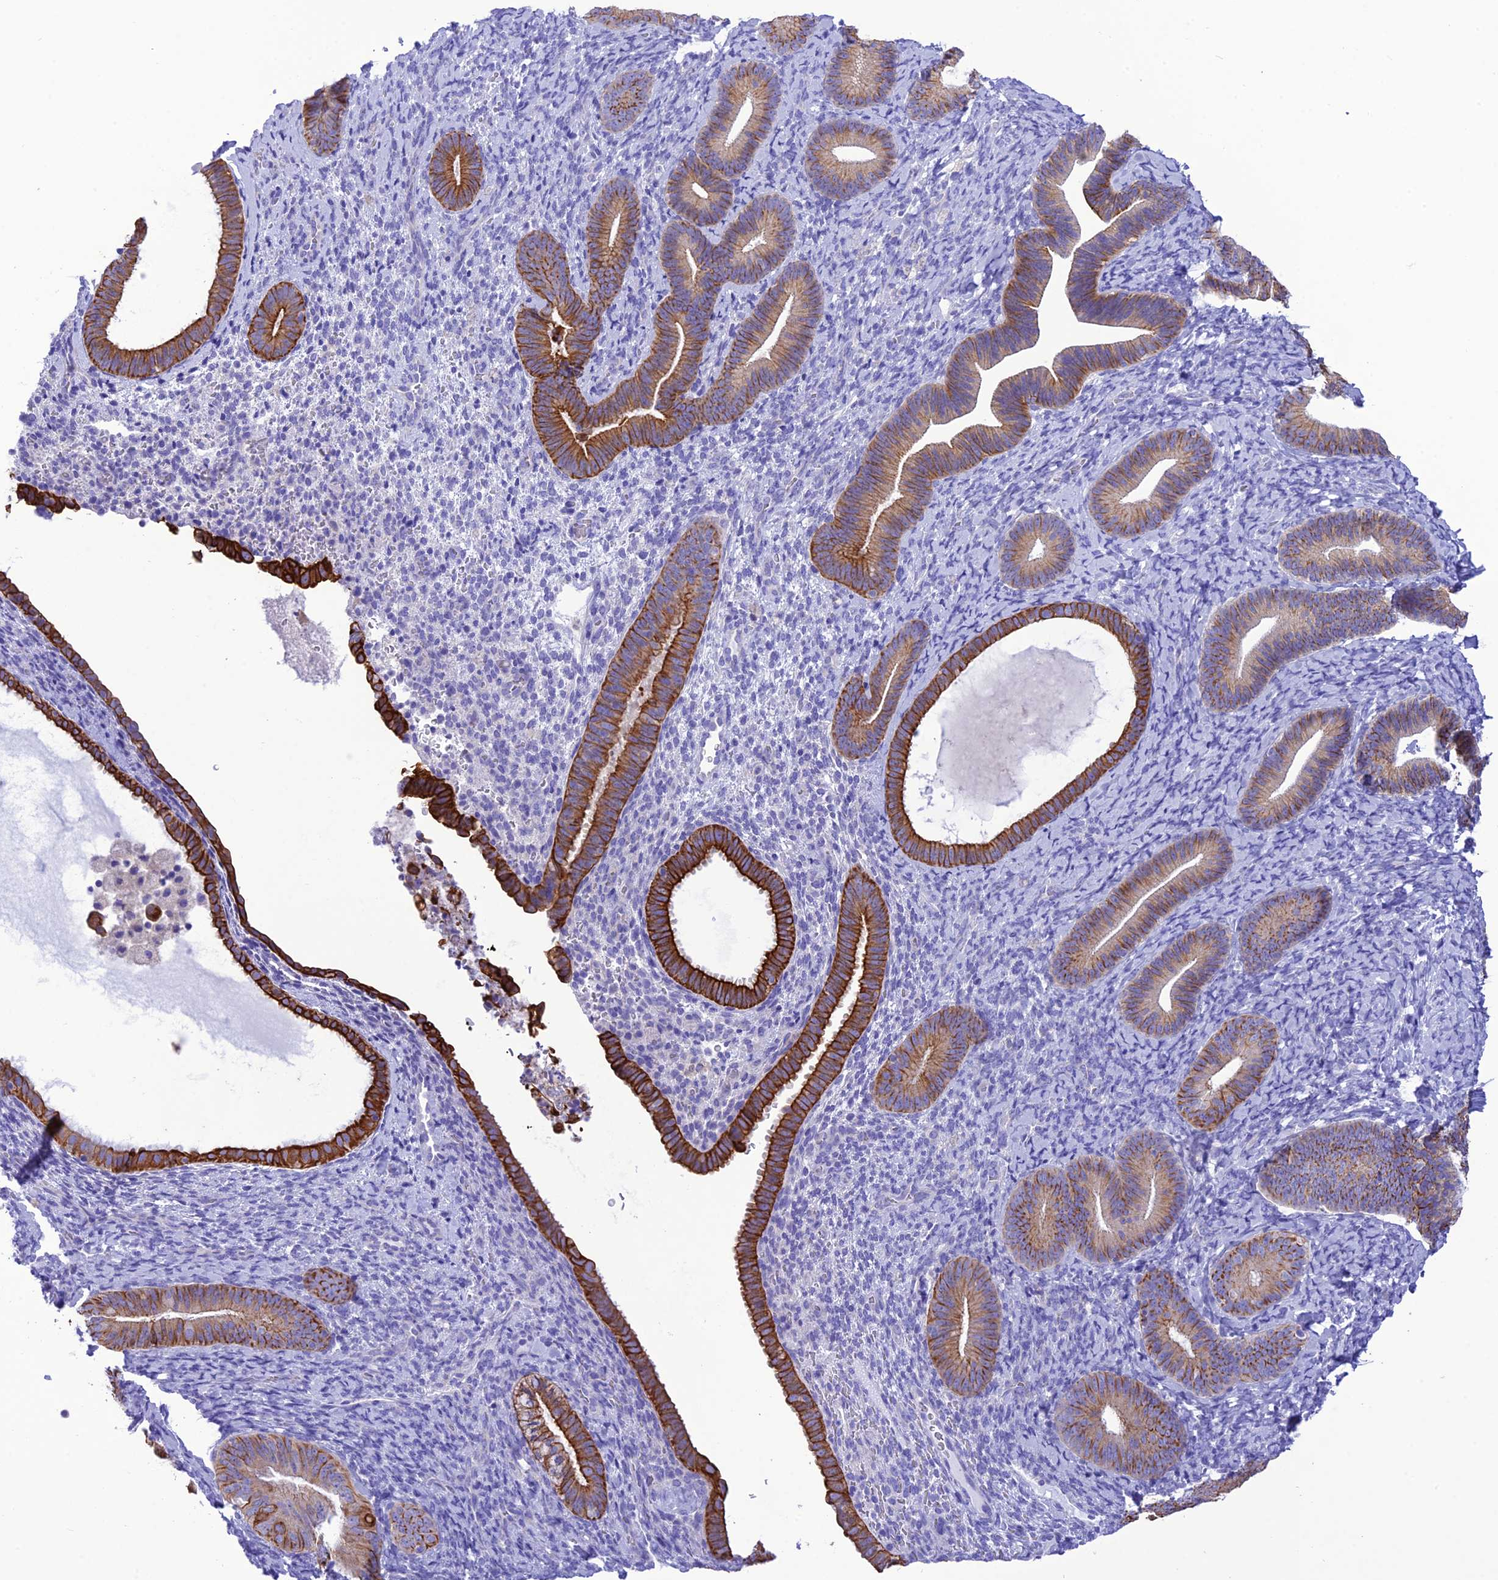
{"staining": {"intensity": "negative", "quantity": "none", "location": "none"}, "tissue": "endometrium", "cell_type": "Cells in endometrial stroma", "image_type": "normal", "snomed": [{"axis": "morphology", "description": "Normal tissue, NOS"}, {"axis": "topography", "description": "Endometrium"}], "caption": "A photomicrograph of endometrium stained for a protein shows no brown staining in cells in endometrial stroma. The staining is performed using DAB brown chromogen with nuclei counter-stained in using hematoxylin.", "gene": "VPS52", "patient": {"sex": "female", "age": 65}}